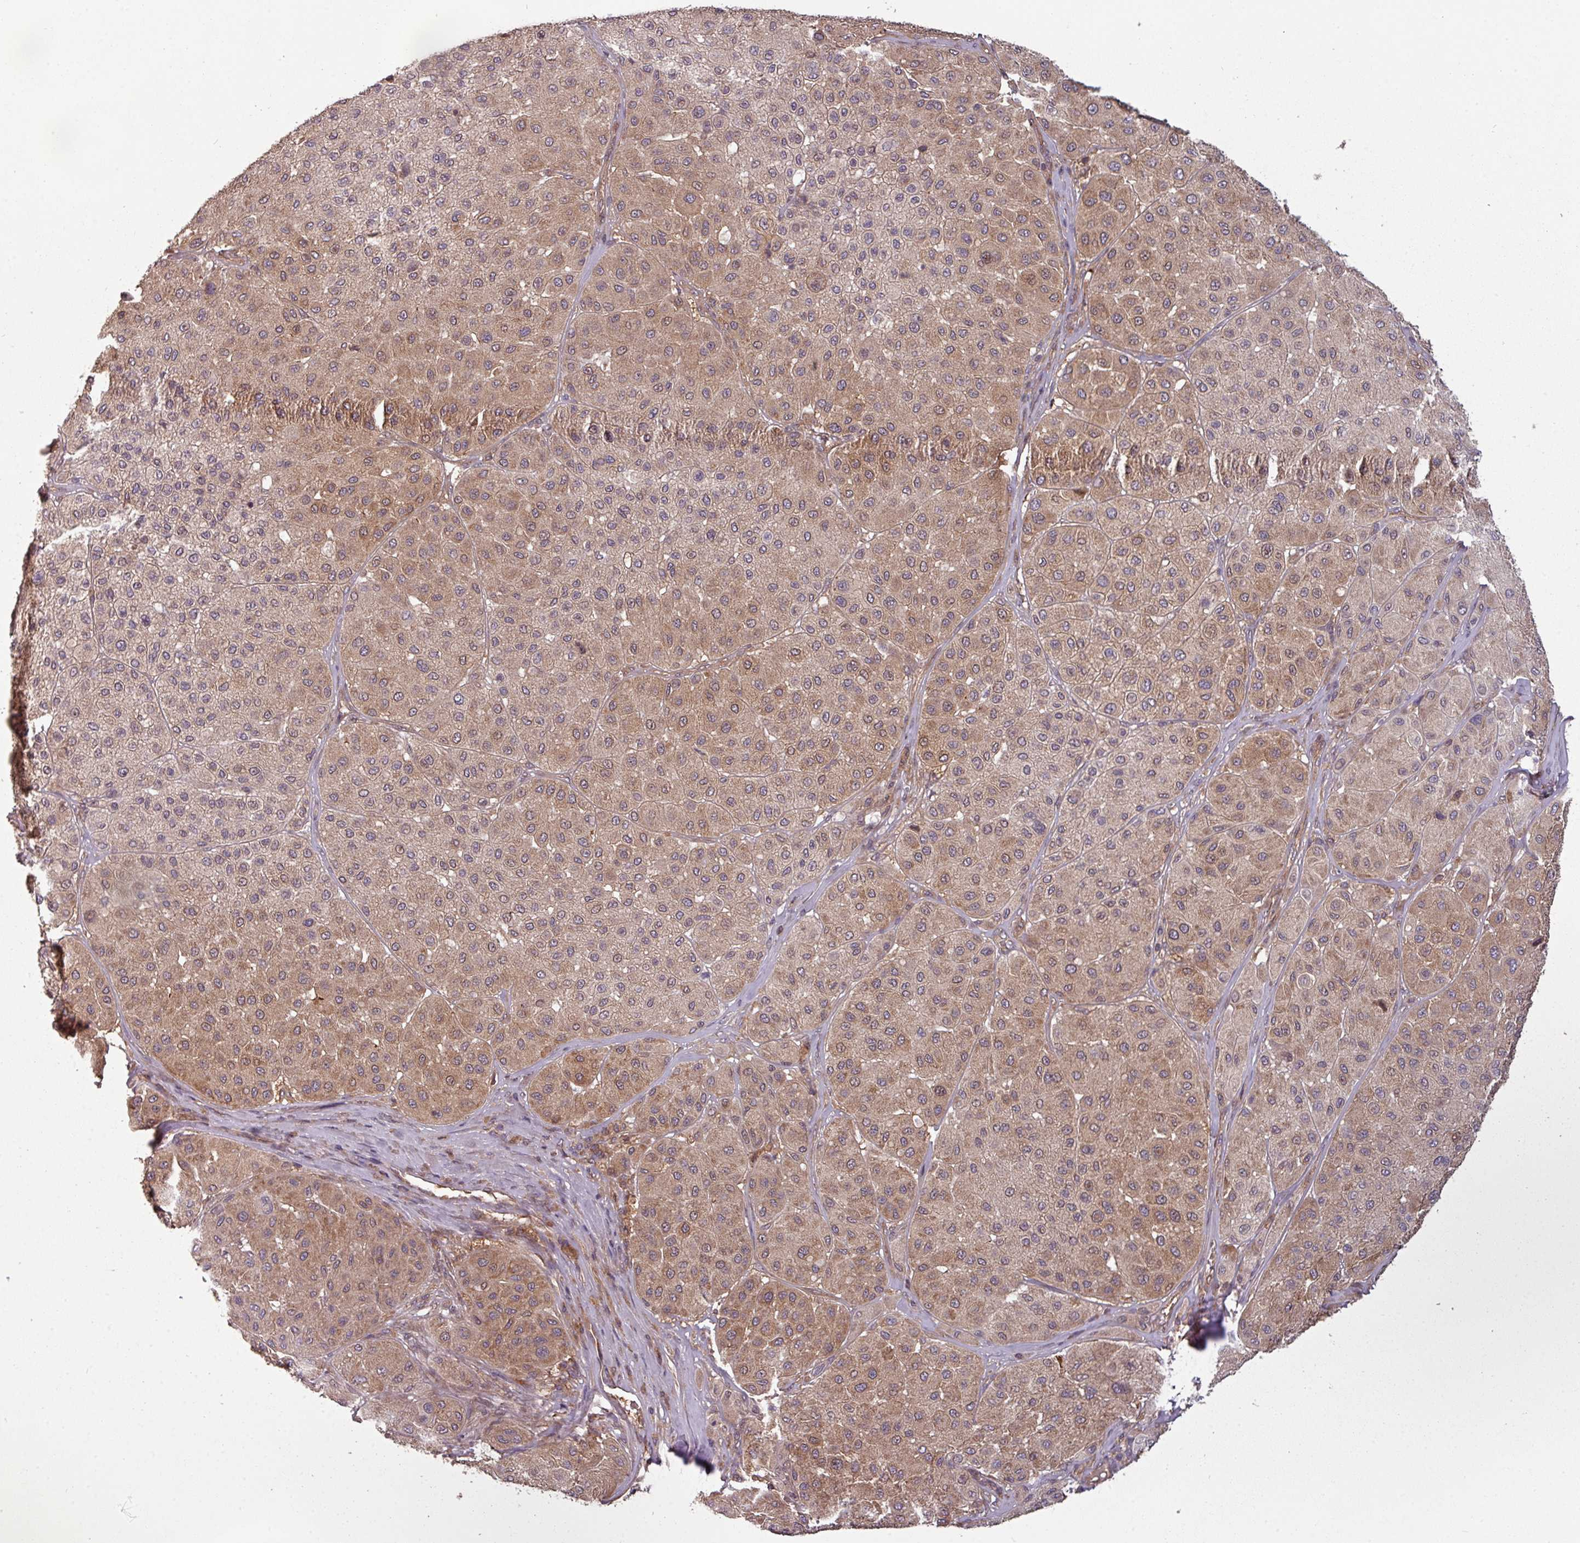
{"staining": {"intensity": "moderate", "quantity": ">75%", "location": "cytoplasmic/membranous"}, "tissue": "melanoma", "cell_type": "Tumor cells", "image_type": "cancer", "snomed": [{"axis": "morphology", "description": "Malignant melanoma, Metastatic site"}, {"axis": "topography", "description": "Smooth muscle"}], "caption": "Tumor cells reveal medium levels of moderate cytoplasmic/membranous expression in approximately >75% of cells in human malignant melanoma (metastatic site).", "gene": "GSKIP", "patient": {"sex": "male", "age": 41}}